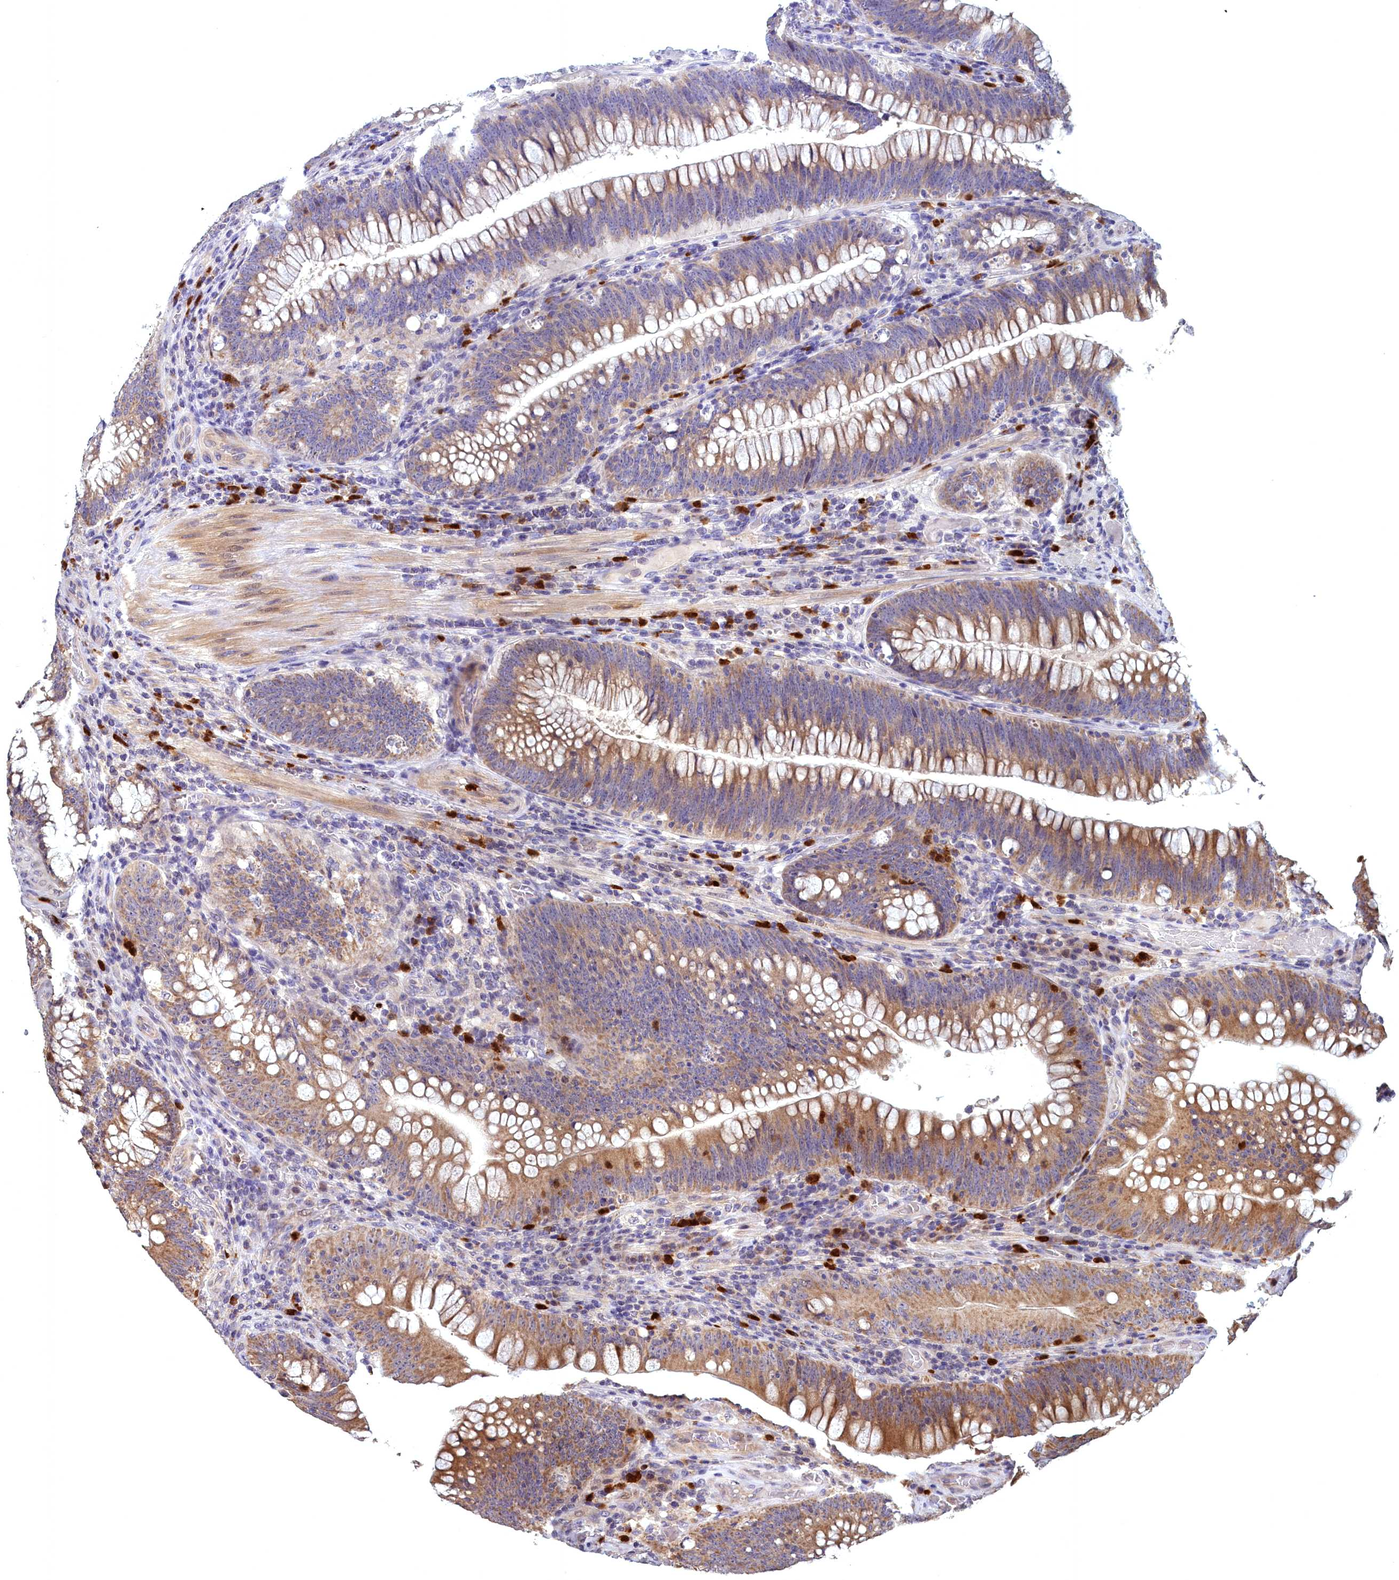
{"staining": {"intensity": "moderate", "quantity": ">75%", "location": "cytoplasmic/membranous"}, "tissue": "colorectal cancer", "cell_type": "Tumor cells", "image_type": "cancer", "snomed": [{"axis": "morphology", "description": "Normal tissue, NOS"}, {"axis": "topography", "description": "Colon"}], "caption": "Immunohistochemical staining of colorectal cancer displays medium levels of moderate cytoplasmic/membranous protein staining in about >75% of tumor cells. The protein is stained brown, and the nuclei are stained in blue (DAB (3,3'-diaminobenzidine) IHC with brightfield microscopy, high magnification).", "gene": "EPB41L4B", "patient": {"sex": "female", "age": 82}}